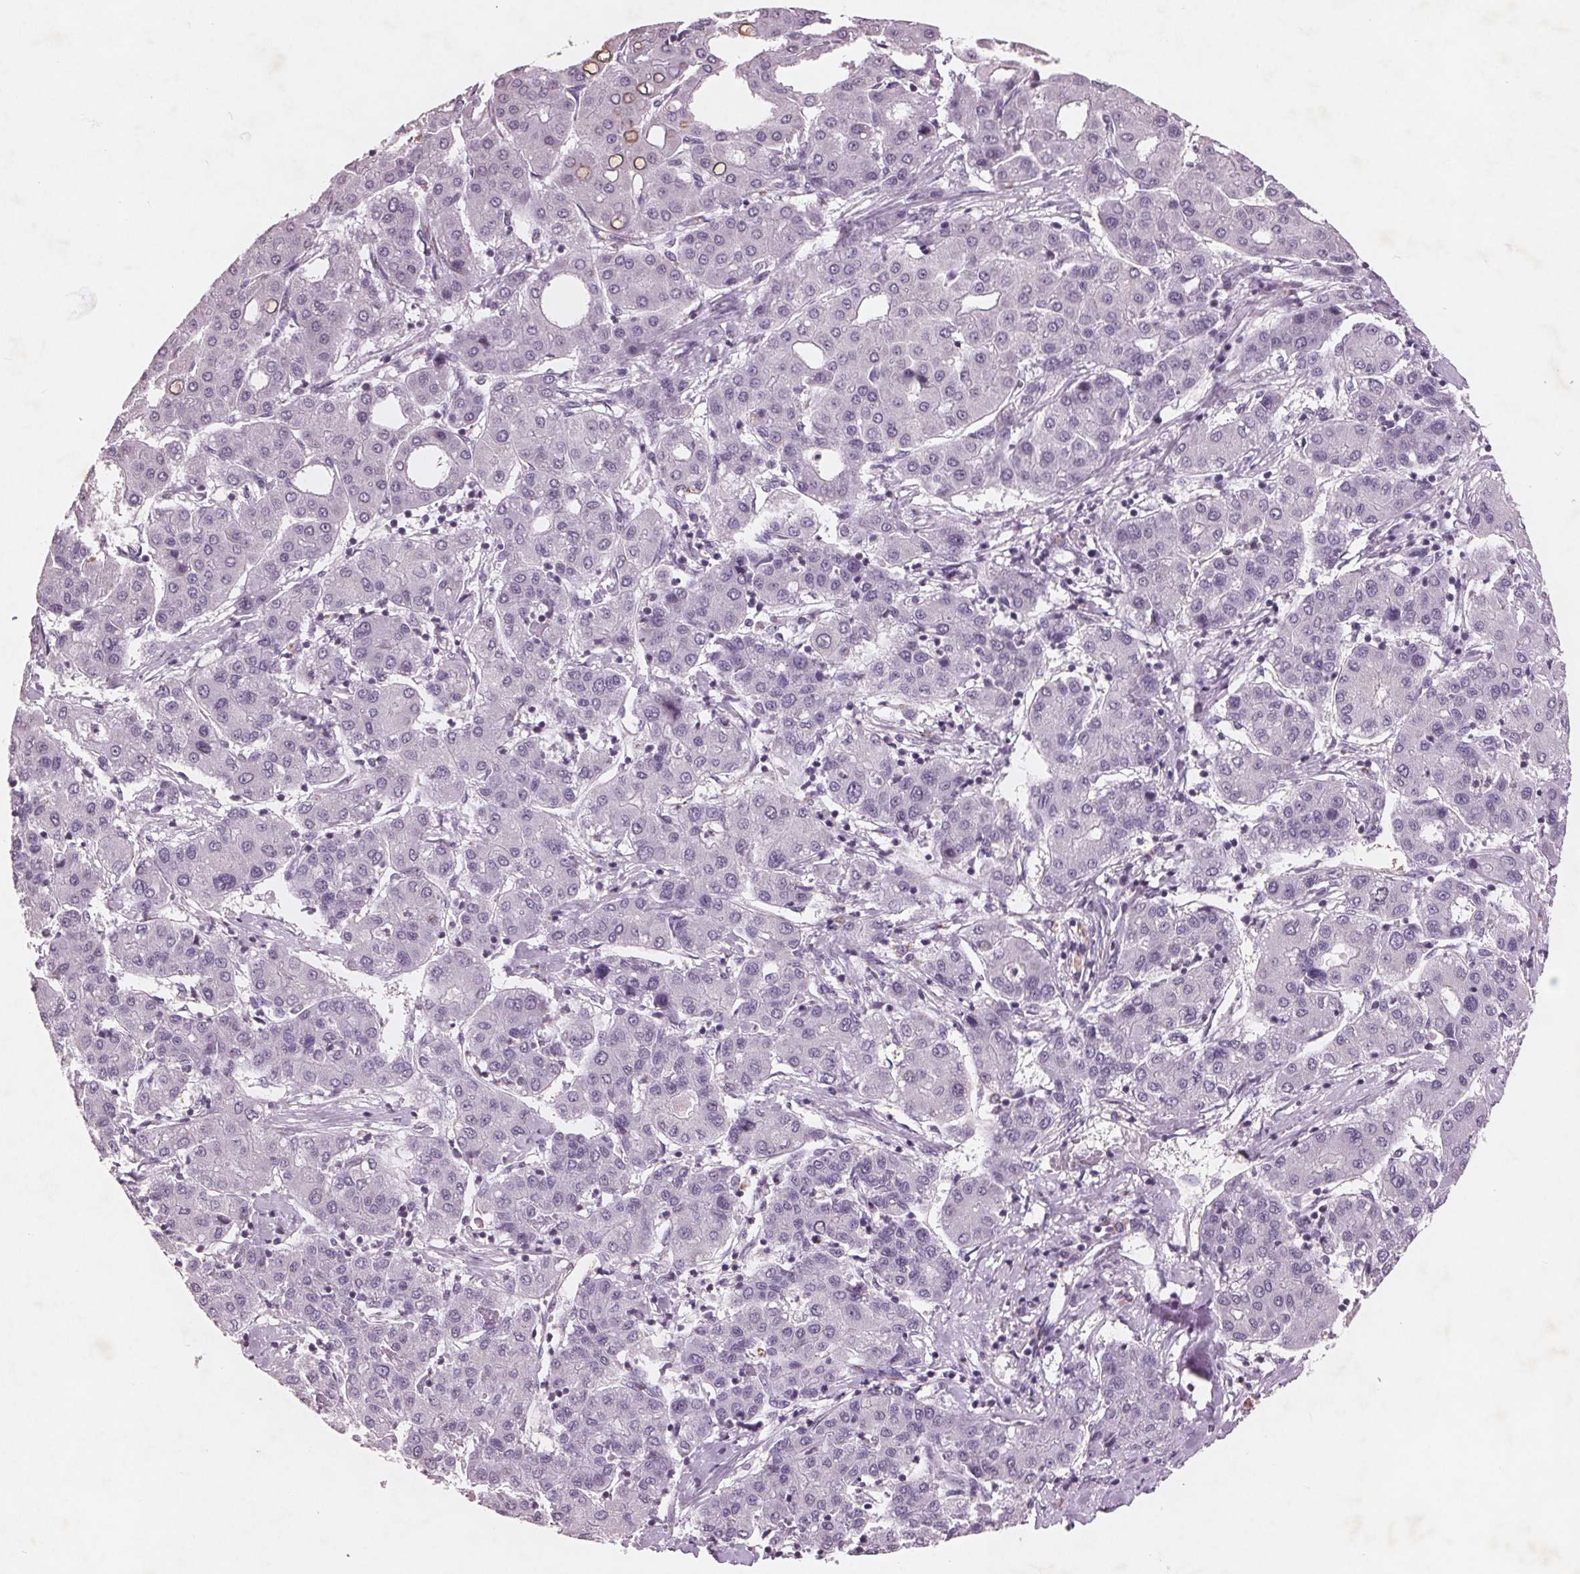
{"staining": {"intensity": "negative", "quantity": "none", "location": "none"}, "tissue": "liver cancer", "cell_type": "Tumor cells", "image_type": "cancer", "snomed": [{"axis": "morphology", "description": "Carcinoma, Hepatocellular, NOS"}, {"axis": "topography", "description": "Liver"}], "caption": "Immunohistochemical staining of liver hepatocellular carcinoma shows no significant positivity in tumor cells.", "gene": "PTPN14", "patient": {"sex": "male", "age": 65}}